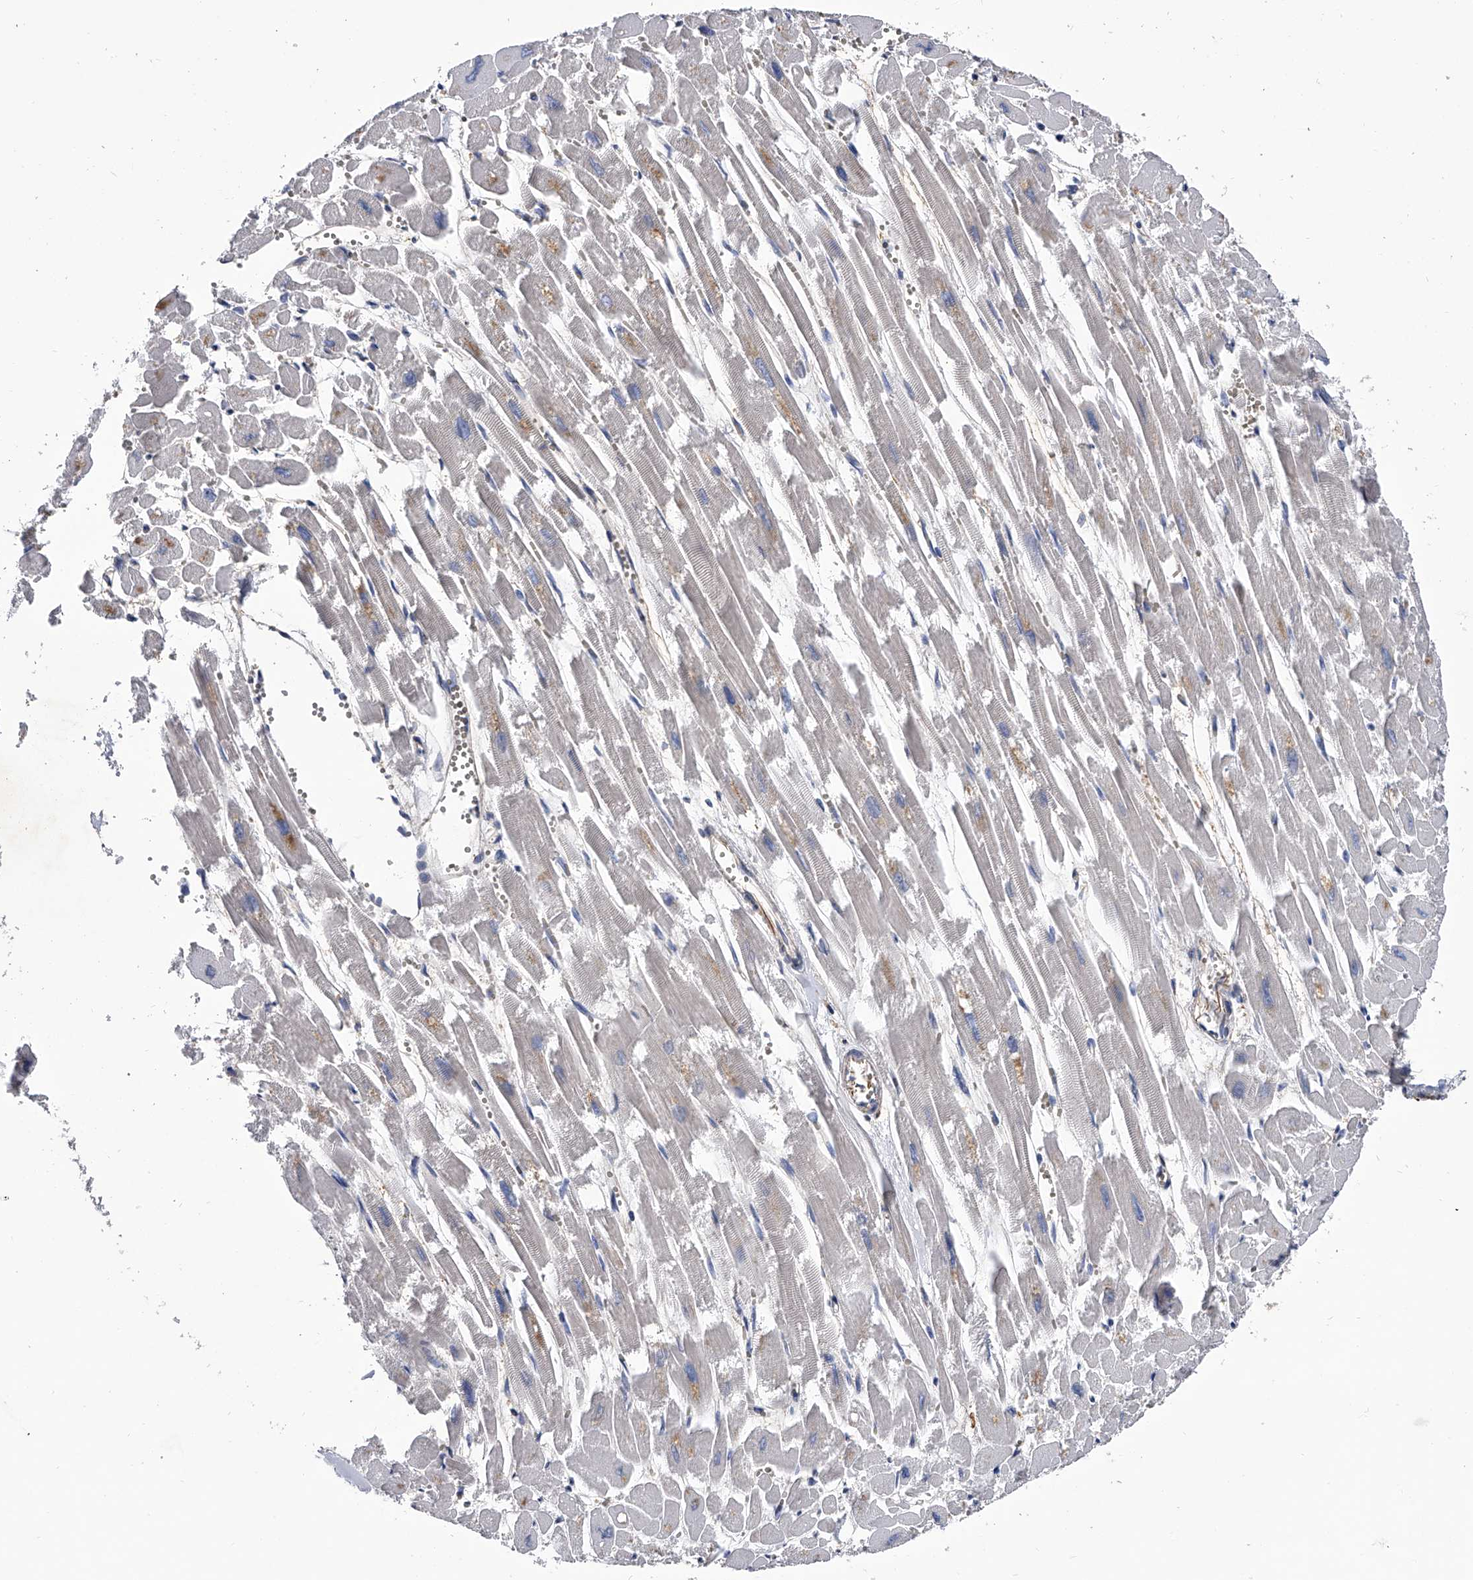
{"staining": {"intensity": "weak", "quantity": "<25%", "location": "cytoplasmic/membranous"}, "tissue": "heart muscle", "cell_type": "Cardiomyocytes", "image_type": "normal", "snomed": [{"axis": "morphology", "description": "Normal tissue, NOS"}, {"axis": "topography", "description": "Heart"}], "caption": "Micrograph shows no protein positivity in cardiomyocytes of benign heart muscle.", "gene": "EFCAB7", "patient": {"sex": "male", "age": 54}}